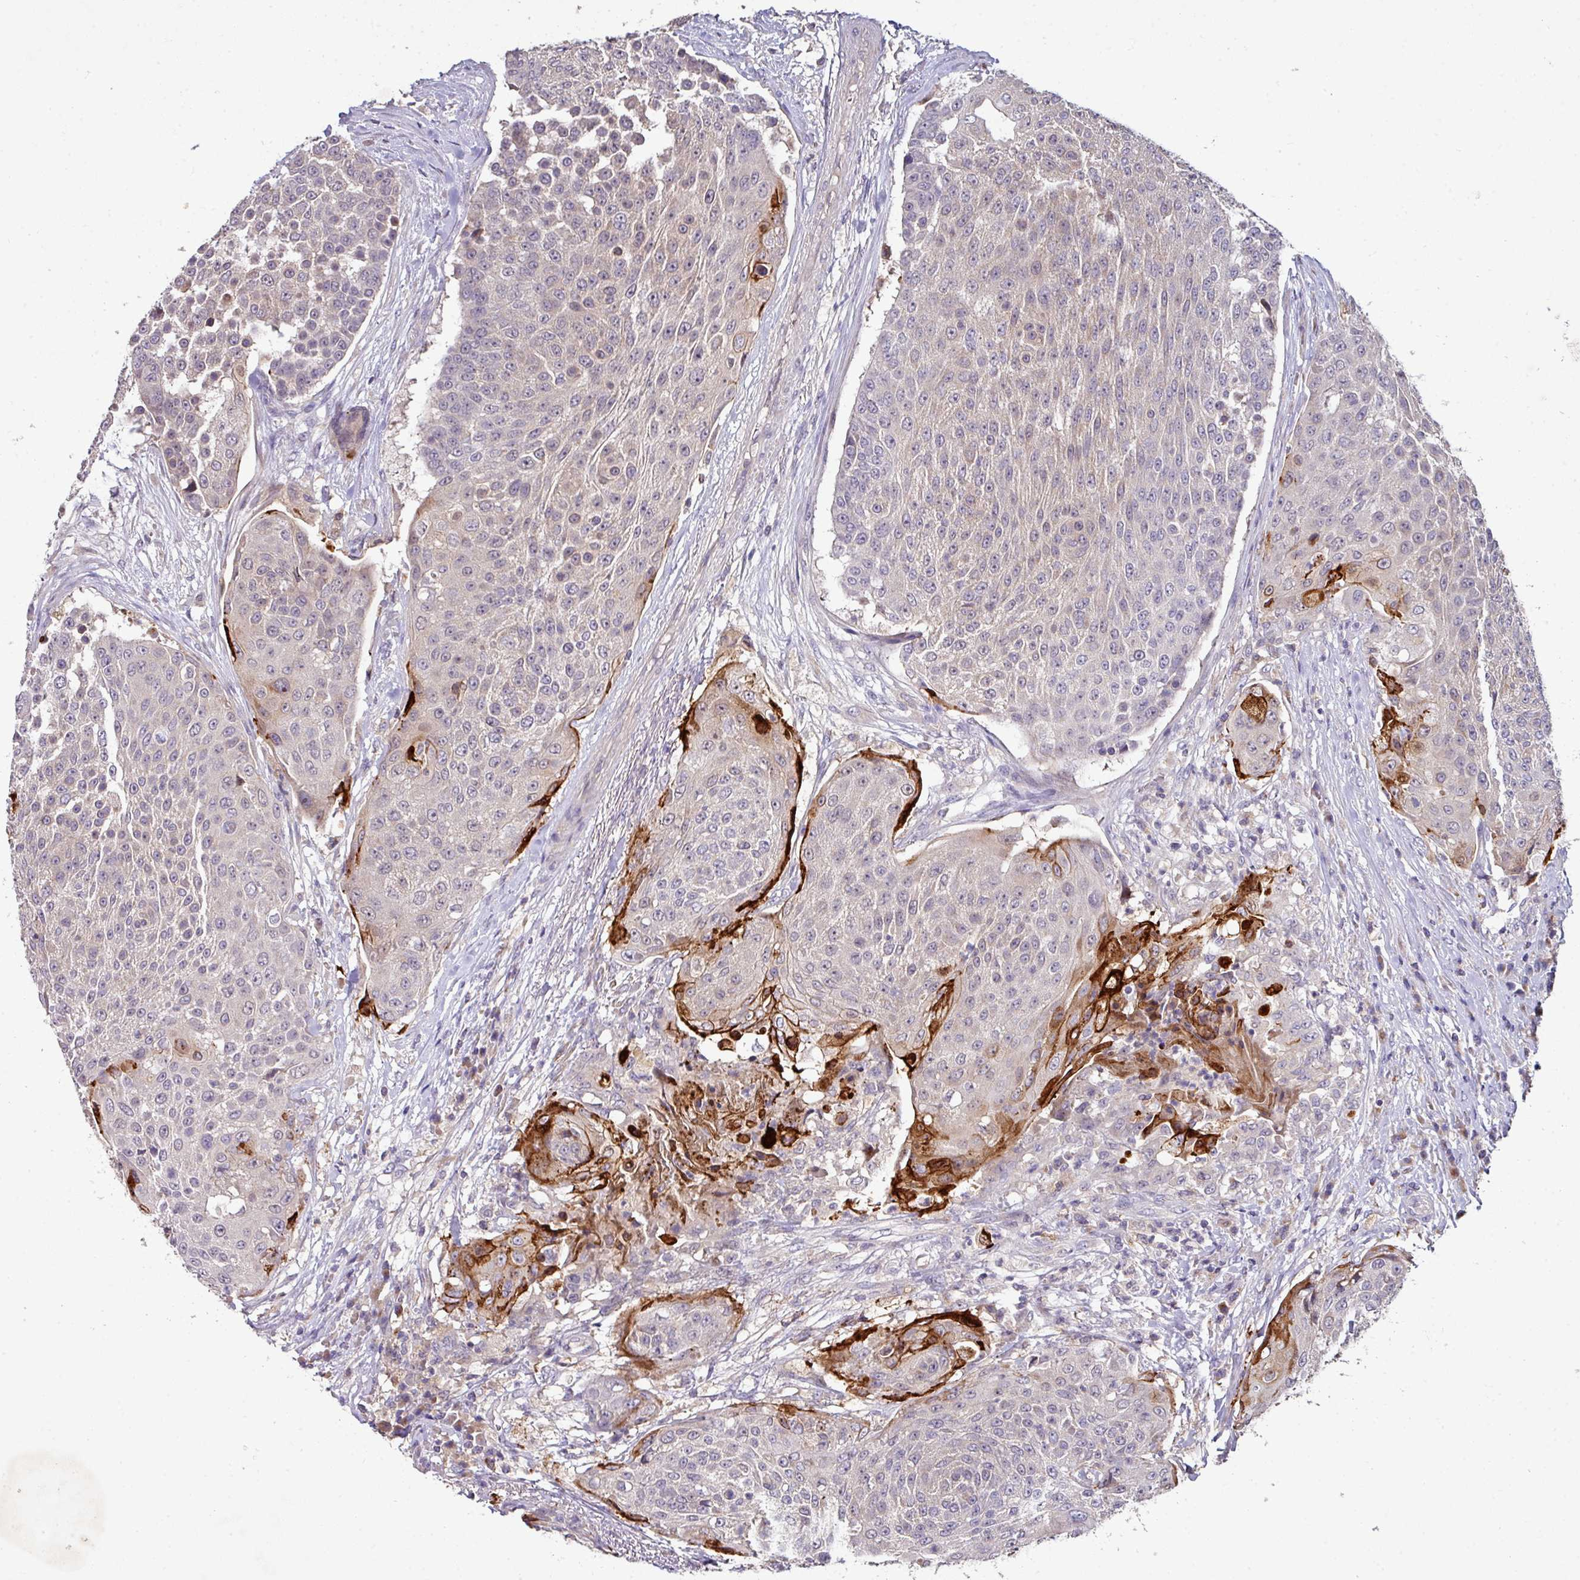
{"staining": {"intensity": "strong", "quantity": "<25%", "location": "cytoplasmic/membranous"}, "tissue": "urothelial cancer", "cell_type": "Tumor cells", "image_type": "cancer", "snomed": [{"axis": "morphology", "description": "Urothelial carcinoma, High grade"}, {"axis": "topography", "description": "Urinary bladder"}], "caption": "Immunohistochemistry (IHC) of human high-grade urothelial carcinoma exhibits medium levels of strong cytoplasmic/membranous positivity in about <25% of tumor cells.", "gene": "AEBP2", "patient": {"sex": "female", "age": 63}}